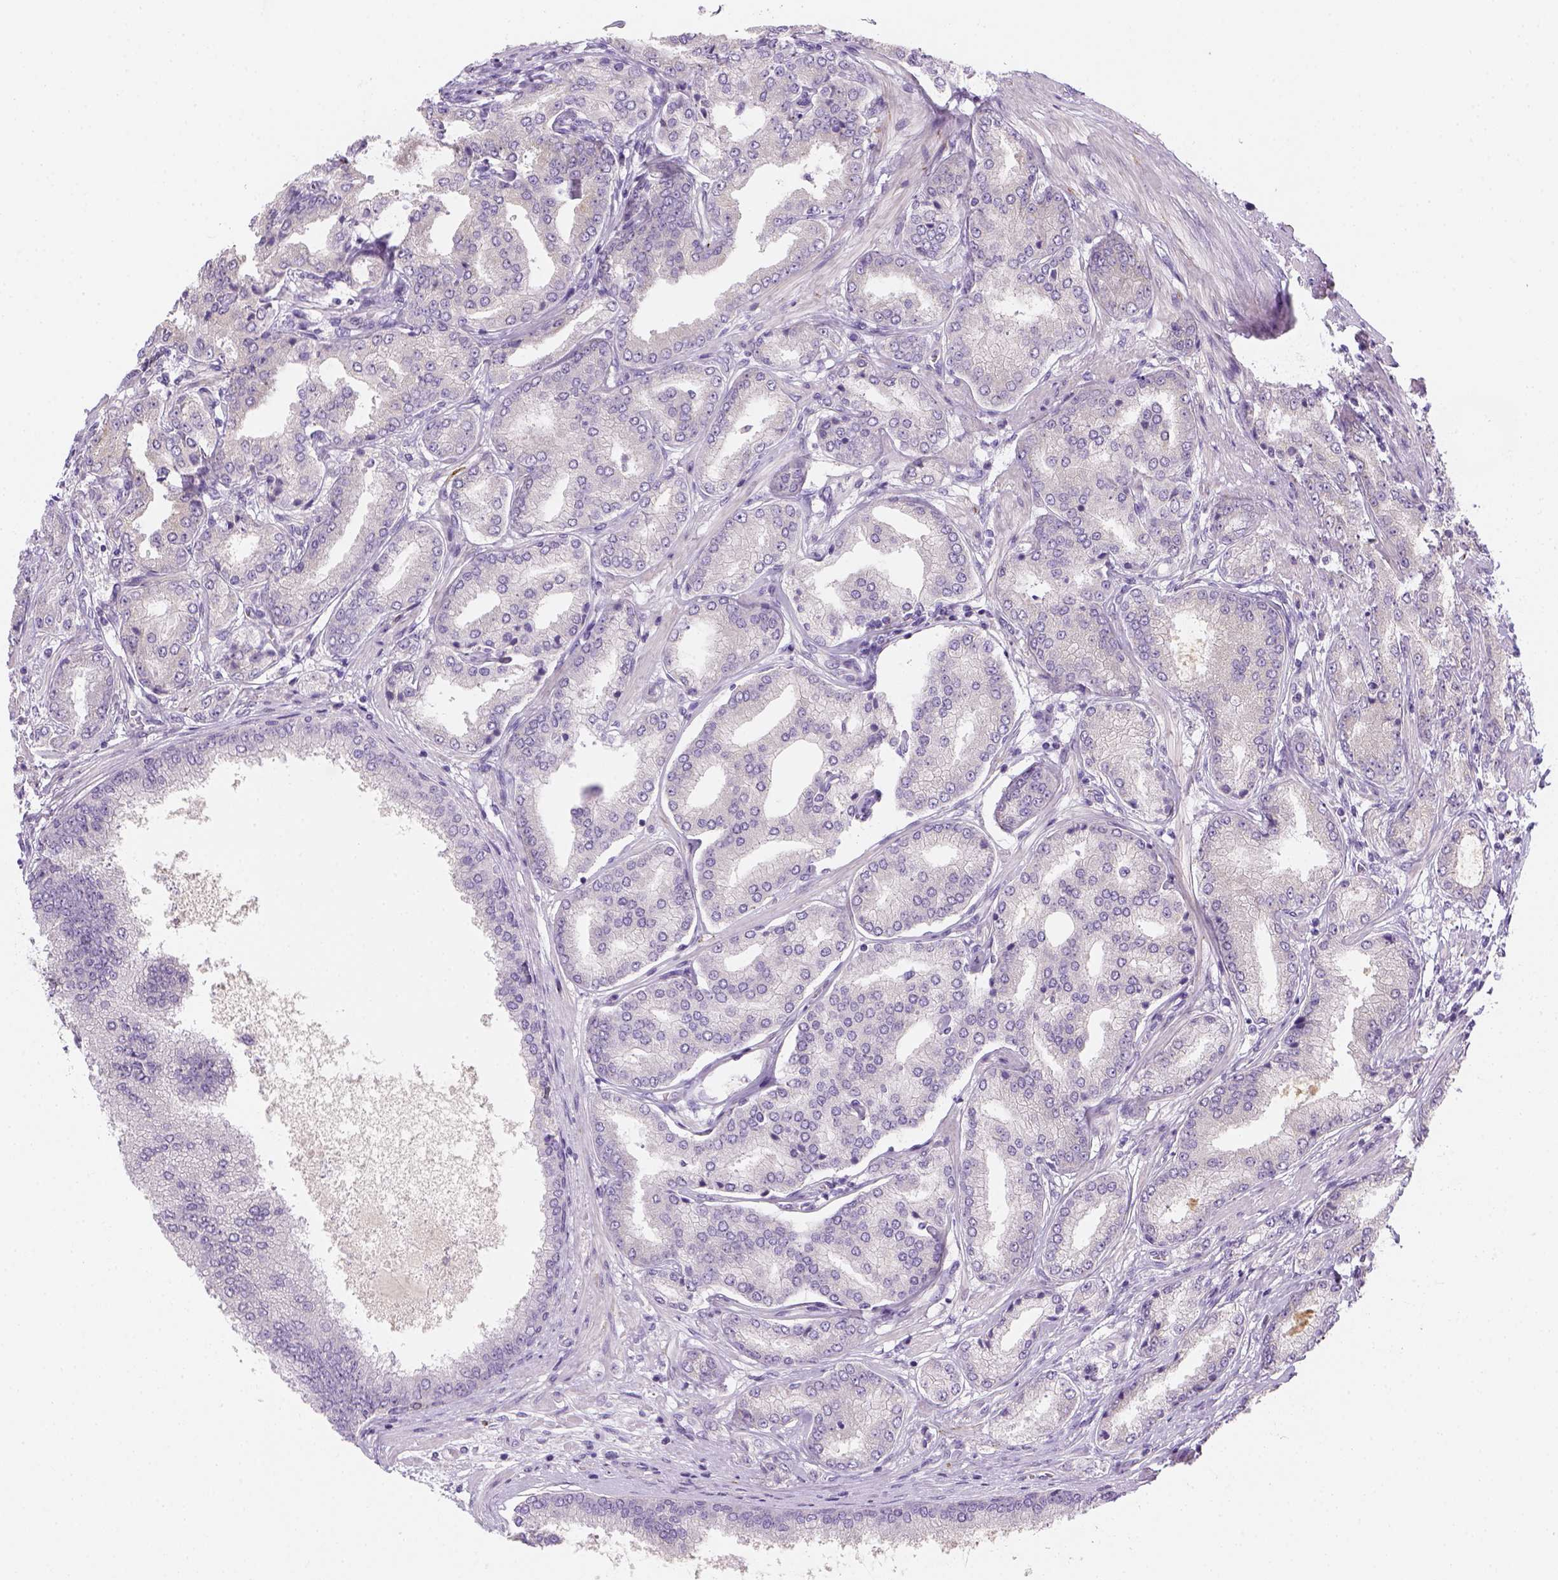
{"staining": {"intensity": "negative", "quantity": "none", "location": "none"}, "tissue": "prostate cancer", "cell_type": "Tumor cells", "image_type": "cancer", "snomed": [{"axis": "morphology", "description": "Adenocarcinoma, NOS"}, {"axis": "topography", "description": "Prostate"}], "caption": "Immunohistochemical staining of adenocarcinoma (prostate) displays no significant positivity in tumor cells.", "gene": "CACNB1", "patient": {"sex": "male", "age": 63}}